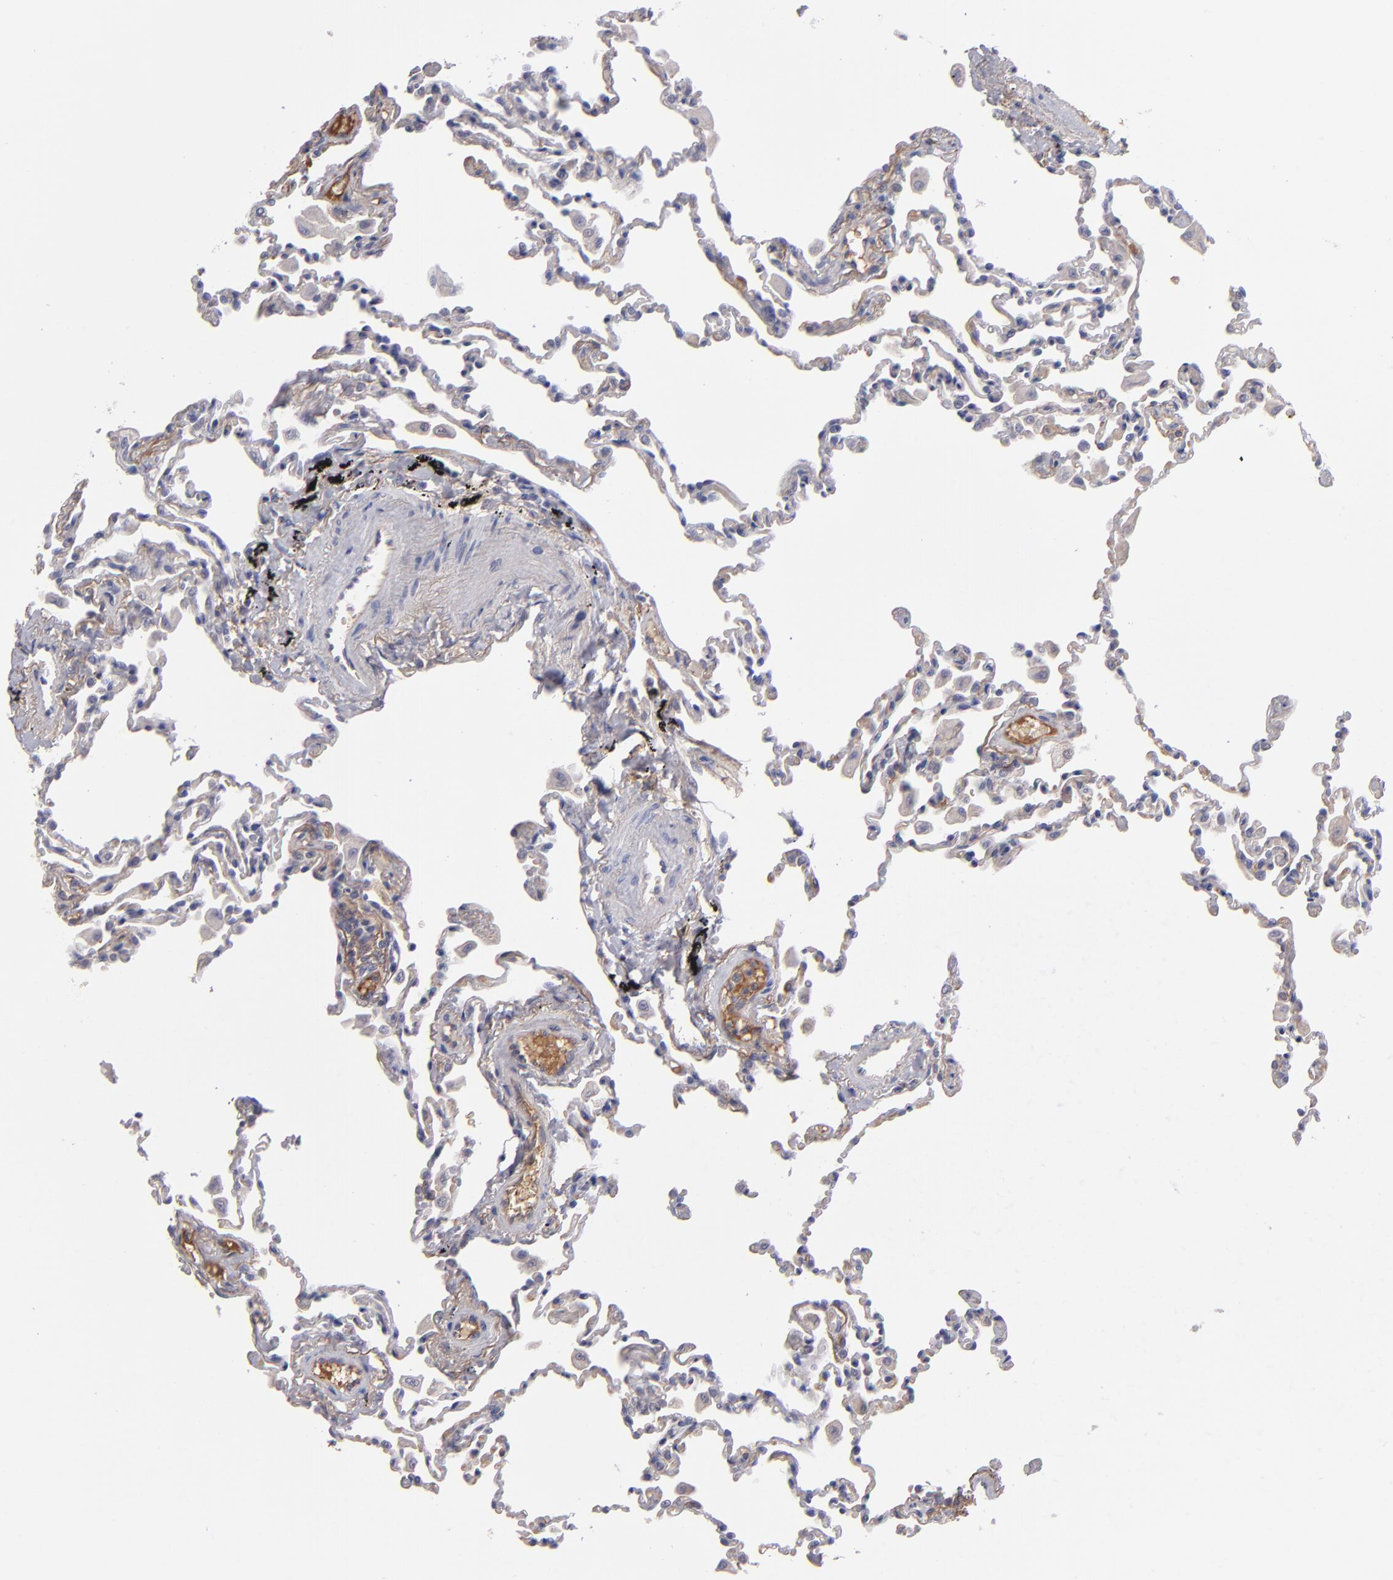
{"staining": {"intensity": "weak", "quantity": "<25%", "location": "cytoplasmic/membranous"}, "tissue": "lung", "cell_type": "Alveolar cells", "image_type": "normal", "snomed": [{"axis": "morphology", "description": "Normal tissue, NOS"}, {"axis": "topography", "description": "Lung"}], "caption": "High magnification brightfield microscopy of unremarkable lung stained with DAB (brown) and counterstained with hematoxylin (blue): alveolar cells show no significant expression.", "gene": "ITIH4", "patient": {"sex": "male", "age": 59}}